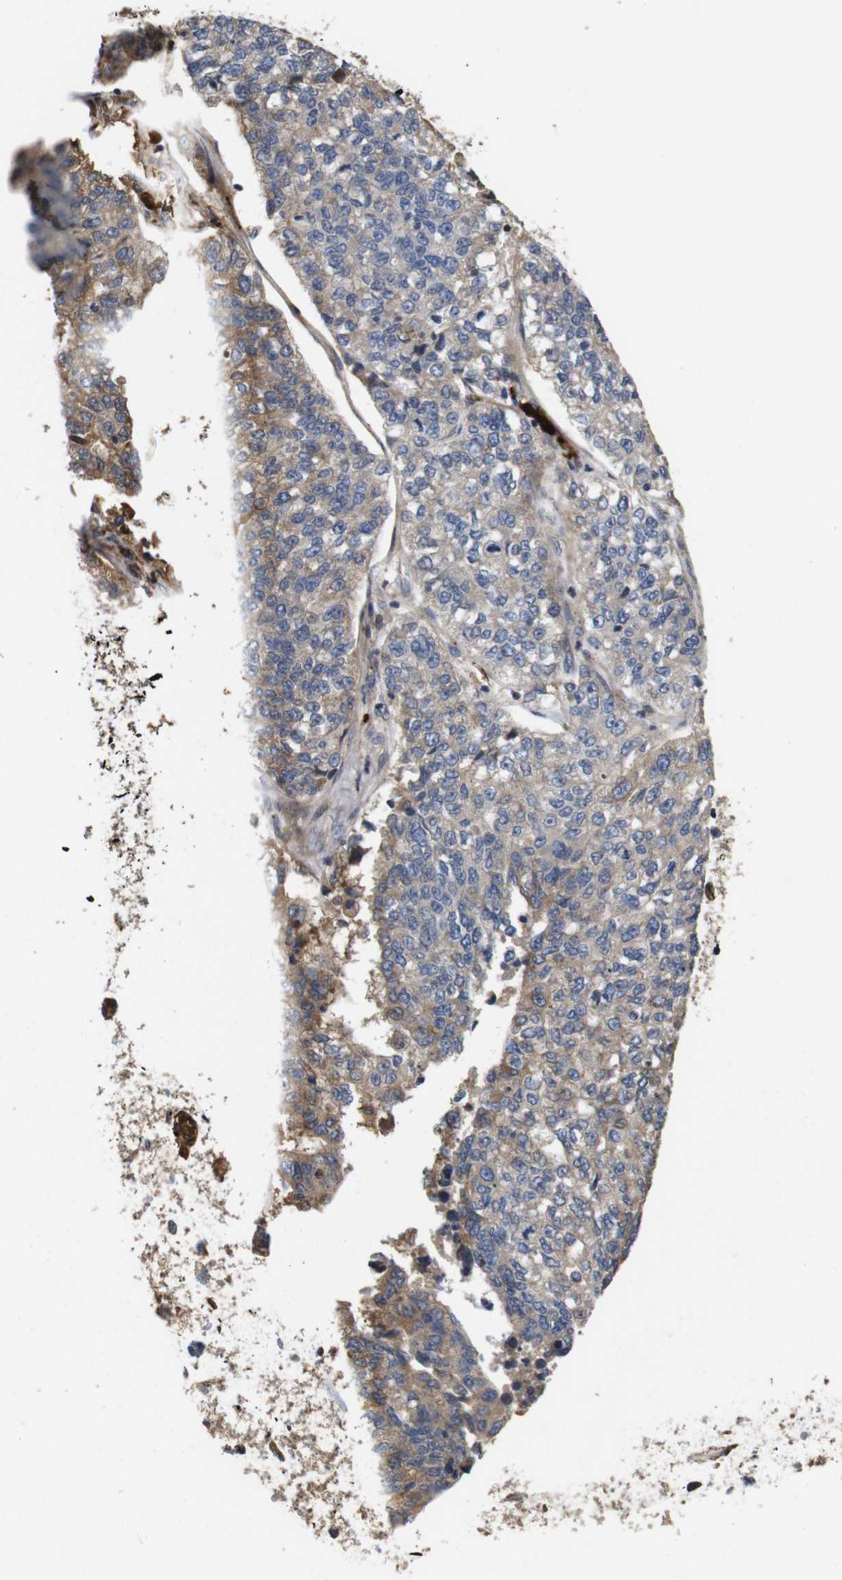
{"staining": {"intensity": "moderate", "quantity": "<25%", "location": "cytoplasmic/membranous"}, "tissue": "lung cancer", "cell_type": "Tumor cells", "image_type": "cancer", "snomed": [{"axis": "morphology", "description": "Adenocarcinoma, NOS"}, {"axis": "topography", "description": "Lung"}], "caption": "A high-resolution histopathology image shows immunohistochemistry (IHC) staining of adenocarcinoma (lung), which demonstrates moderate cytoplasmic/membranous positivity in about <25% of tumor cells. The protein is shown in brown color, while the nuclei are stained blue.", "gene": "SPRY3", "patient": {"sex": "male", "age": 49}}